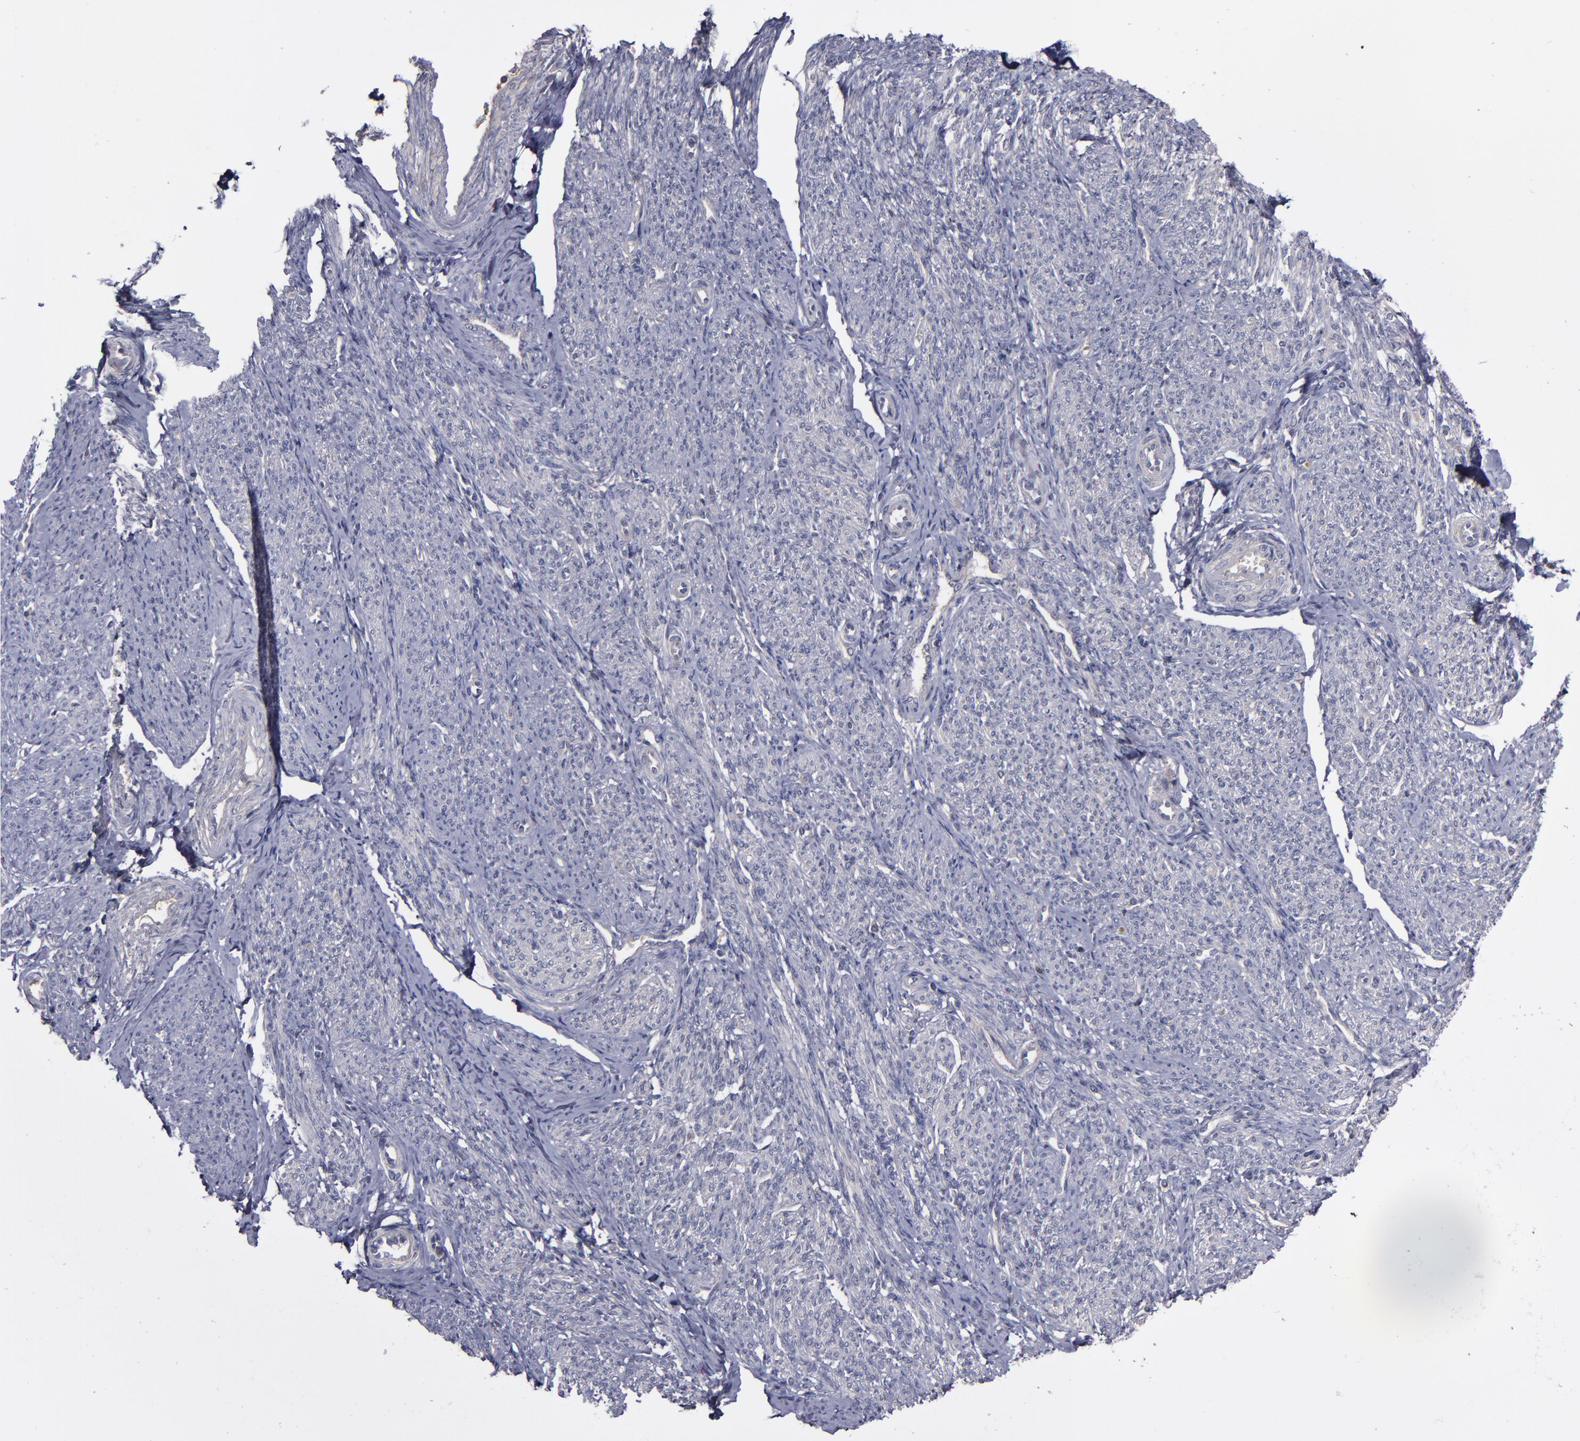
{"staining": {"intensity": "negative", "quantity": "none", "location": "none"}, "tissue": "smooth muscle", "cell_type": "Smooth muscle cells", "image_type": "normal", "snomed": [{"axis": "morphology", "description": "Normal tissue, NOS"}, {"axis": "topography", "description": "Smooth muscle"}], "caption": "Human smooth muscle stained for a protein using immunohistochemistry (IHC) displays no positivity in smooth muscle cells.", "gene": "MMP11", "patient": {"sex": "female", "age": 65}}